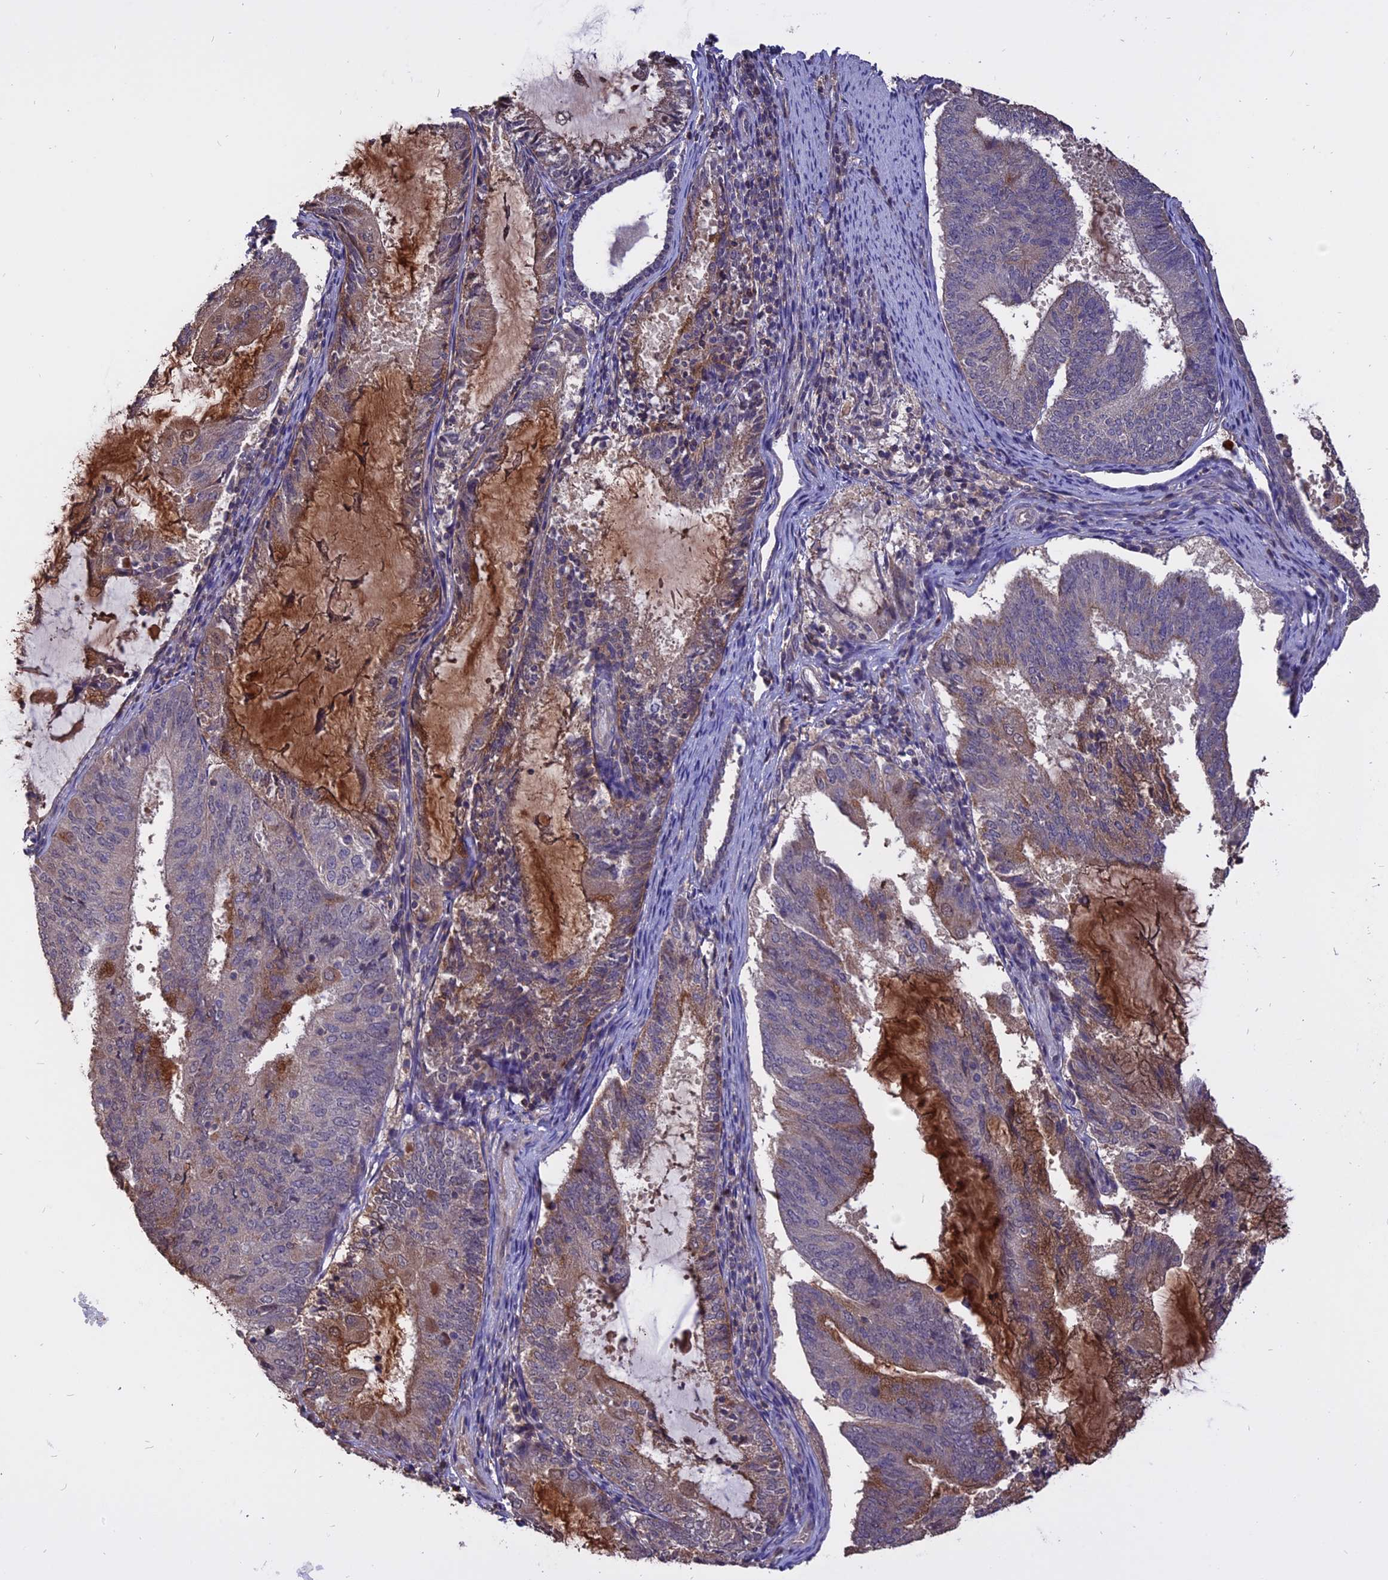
{"staining": {"intensity": "moderate", "quantity": "<25%", "location": "cytoplasmic/membranous"}, "tissue": "endometrial cancer", "cell_type": "Tumor cells", "image_type": "cancer", "snomed": [{"axis": "morphology", "description": "Adenocarcinoma, NOS"}, {"axis": "topography", "description": "Endometrium"}], "caption": "Protein expression analysis of human endometrial cancer (adenocarcinoma) reveals moderate cytoplasmic/membranous expression in about <25% of tumor cells. Immunohistochemistry stains the protein of interest in brown and the nuclei are stained blue.", "gene": "CARMIL2", "patient": {"sex": "female", "age": 81}}